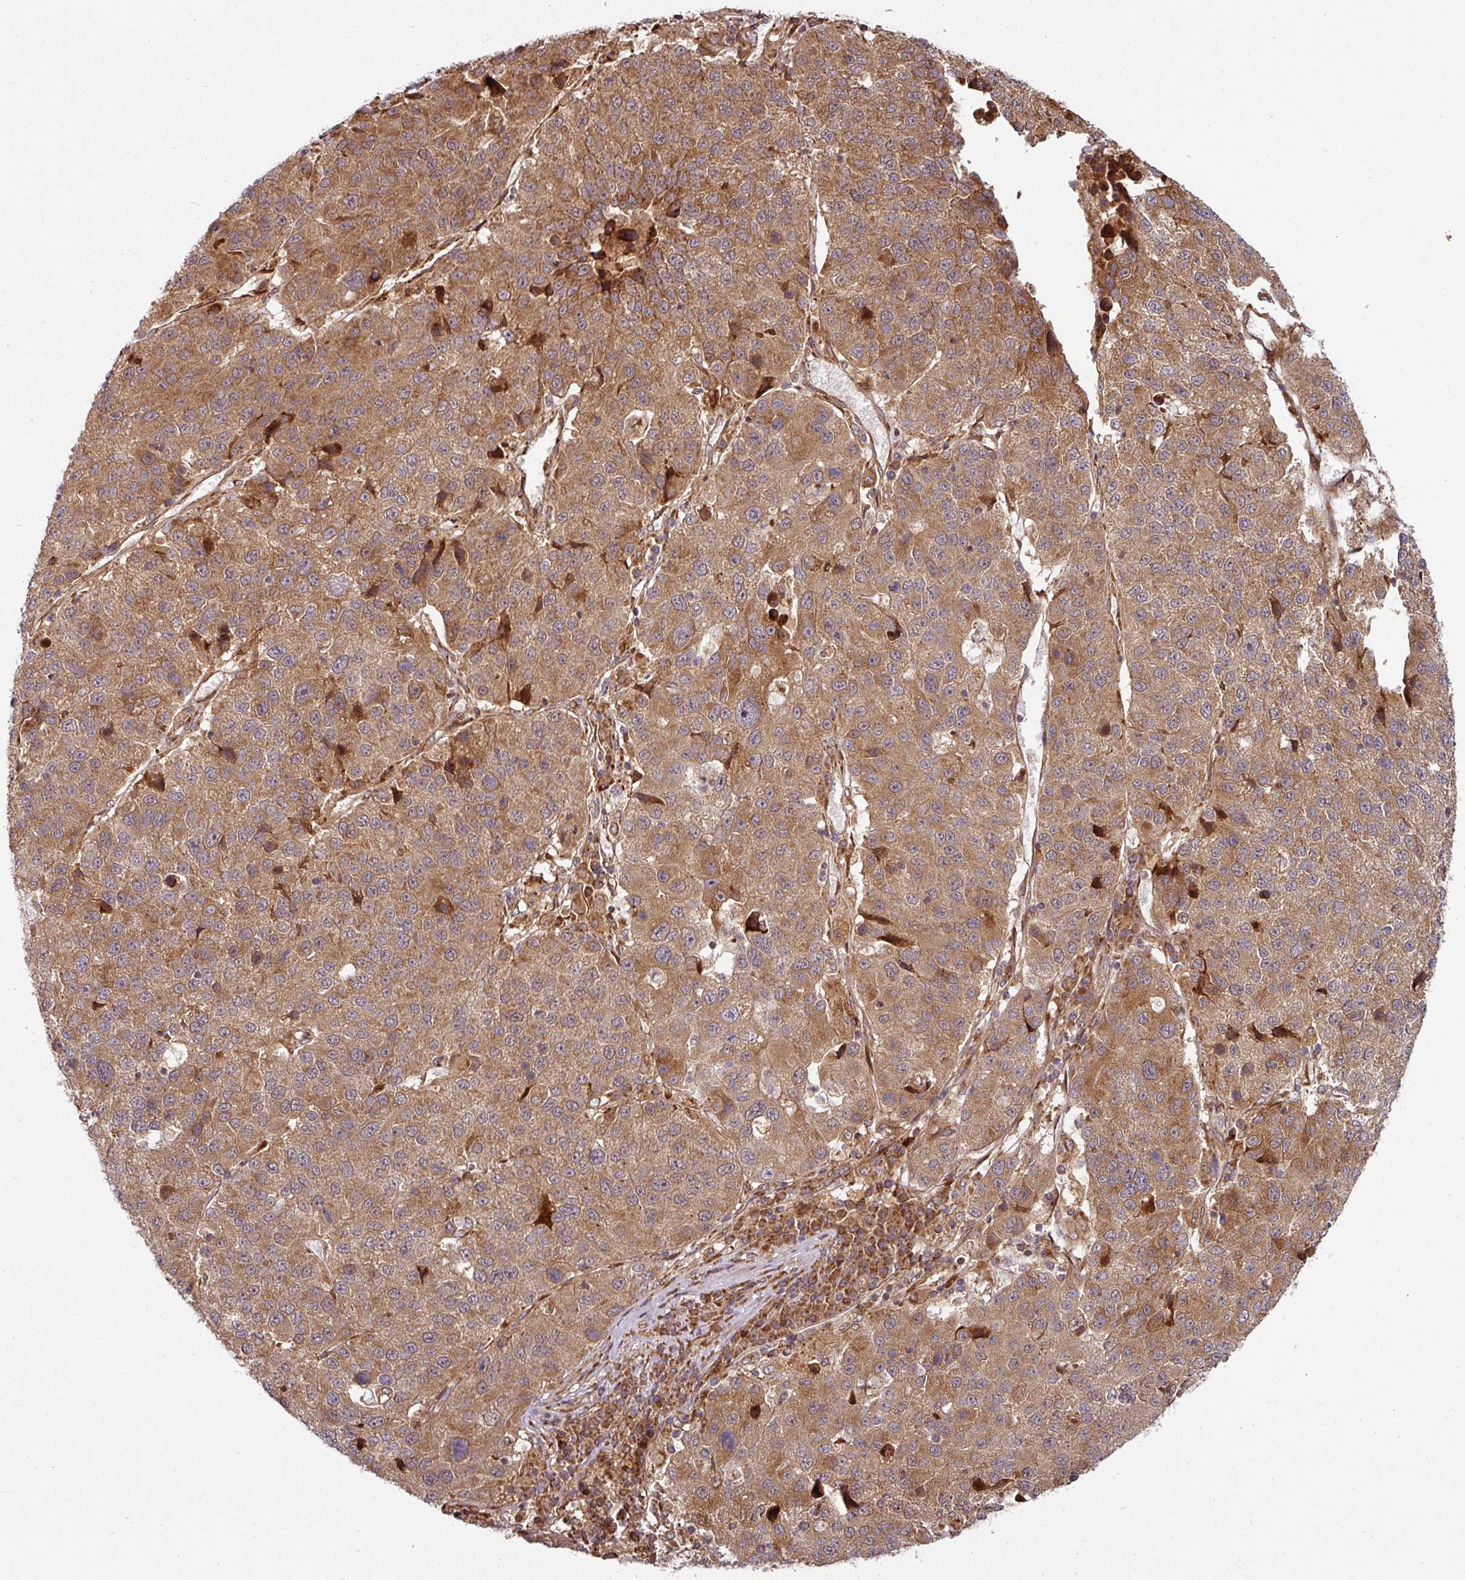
{"staining": {"intensity": "moderate", "quantity": ">75%", "location": "cytoplasmic/membranous"}, "tissue": "stomach cancer", "cell_type": "Tumor cells", "image_type": "cancer", "snomed": [{"axis": "morphology", "description": "Adenocarcinoma, NOS"}, {"axis": "topography", "description": "Stomach"}], "caption": "Protein staining exhibits moderate cytoplasmic/membranous staining in approximately >75% of tumor cells in adenocarcinoma (stomach). Nuclei are stained in blue.", "gene": "RAB5A", "patient": {"sex": "male", "age": 71}}